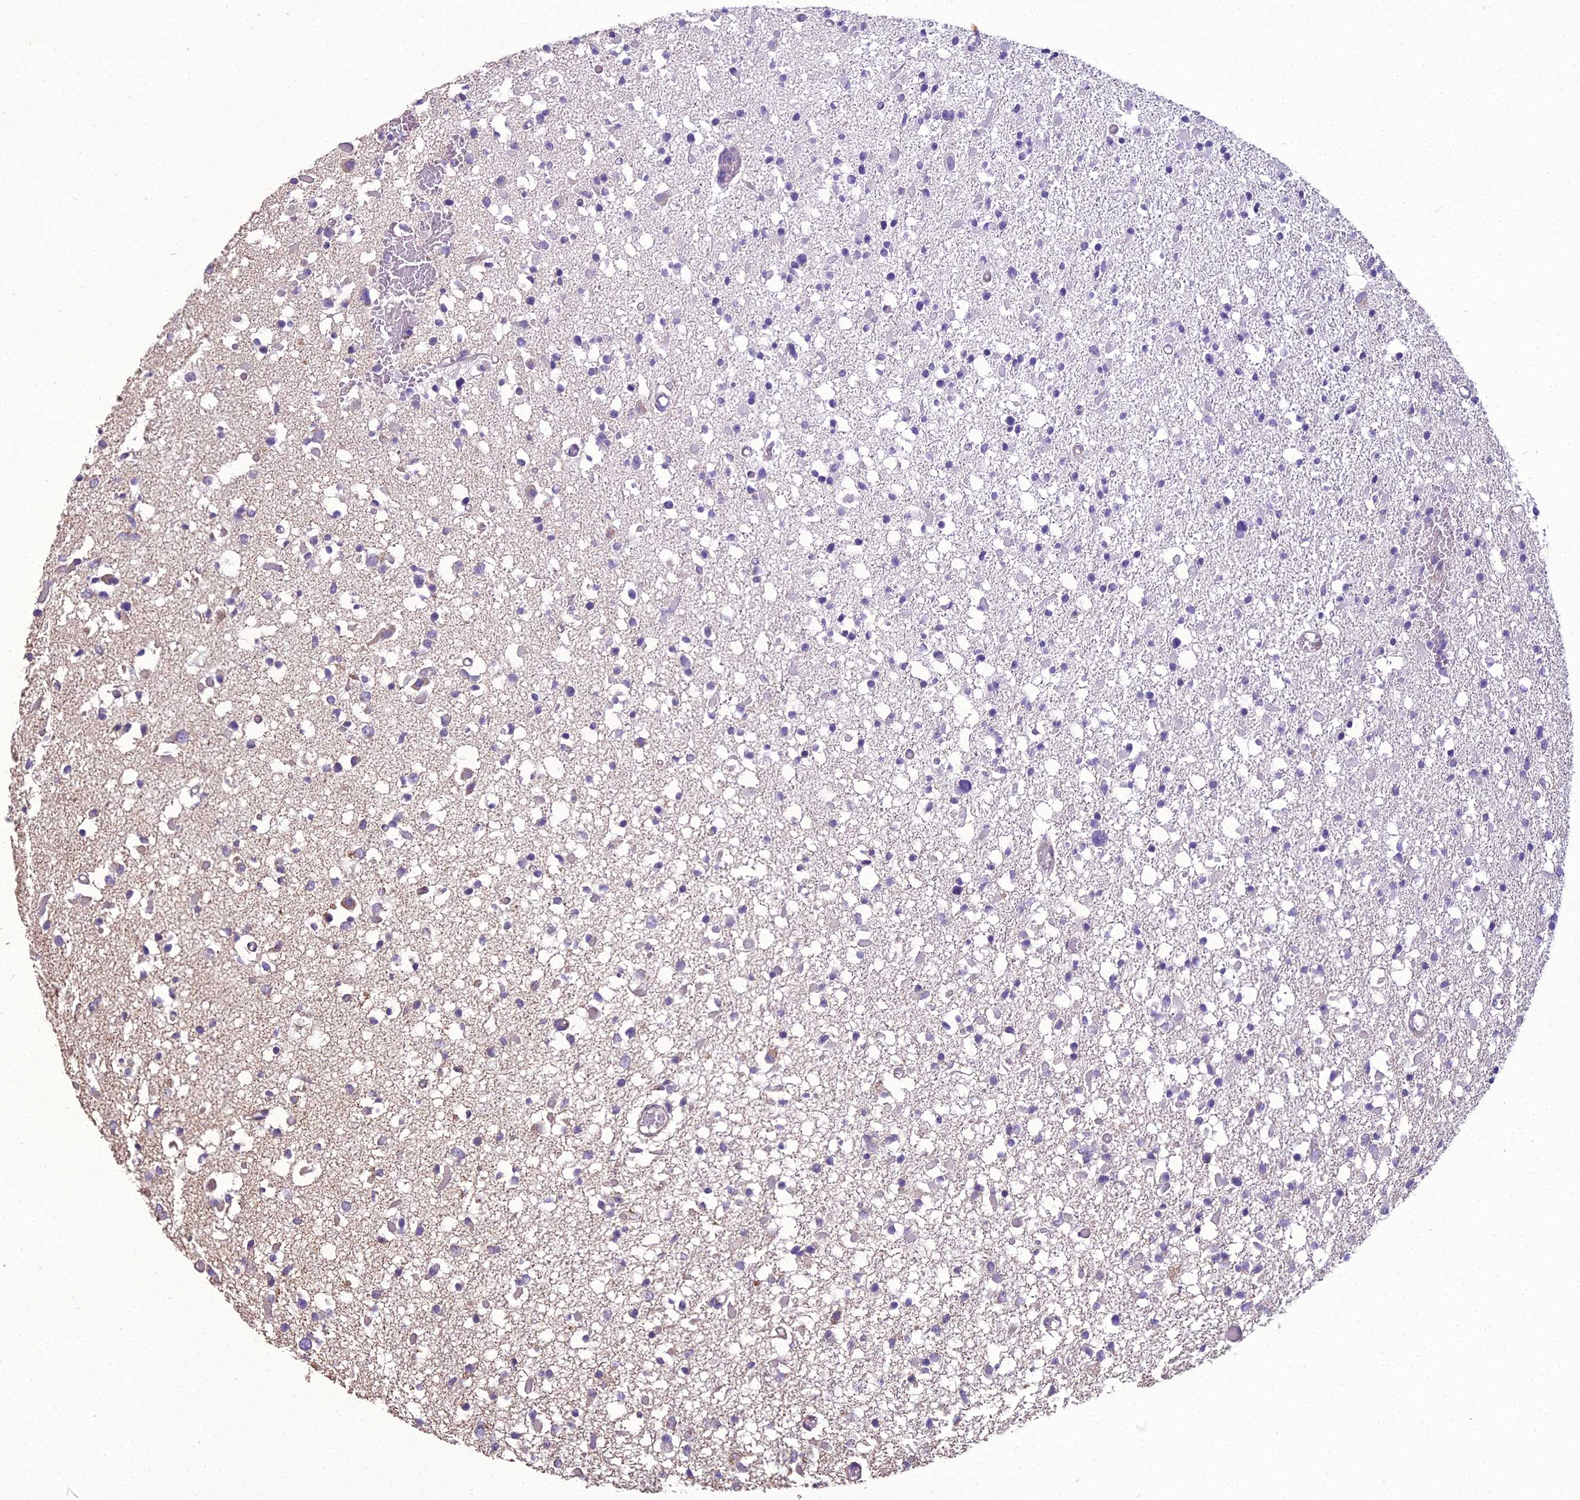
{"staining": {"intensity": "negative", "quantity": "none", "location": "none"}, "tissue": "glioma", "cell_type": "Tumor cells", "image_type": "cancer", "snomed": [{"axis": "morphology", "description": "Glioma, malignant, Low grade"}, {"axis": "topography", "description": "Brain"}], "caption": "Histopathology image shows no protein positivity in tumor cells of malignant low-grade glioma tissue.", "gene": "DUS2", "patient": {"sex": "female", "age": 22}}